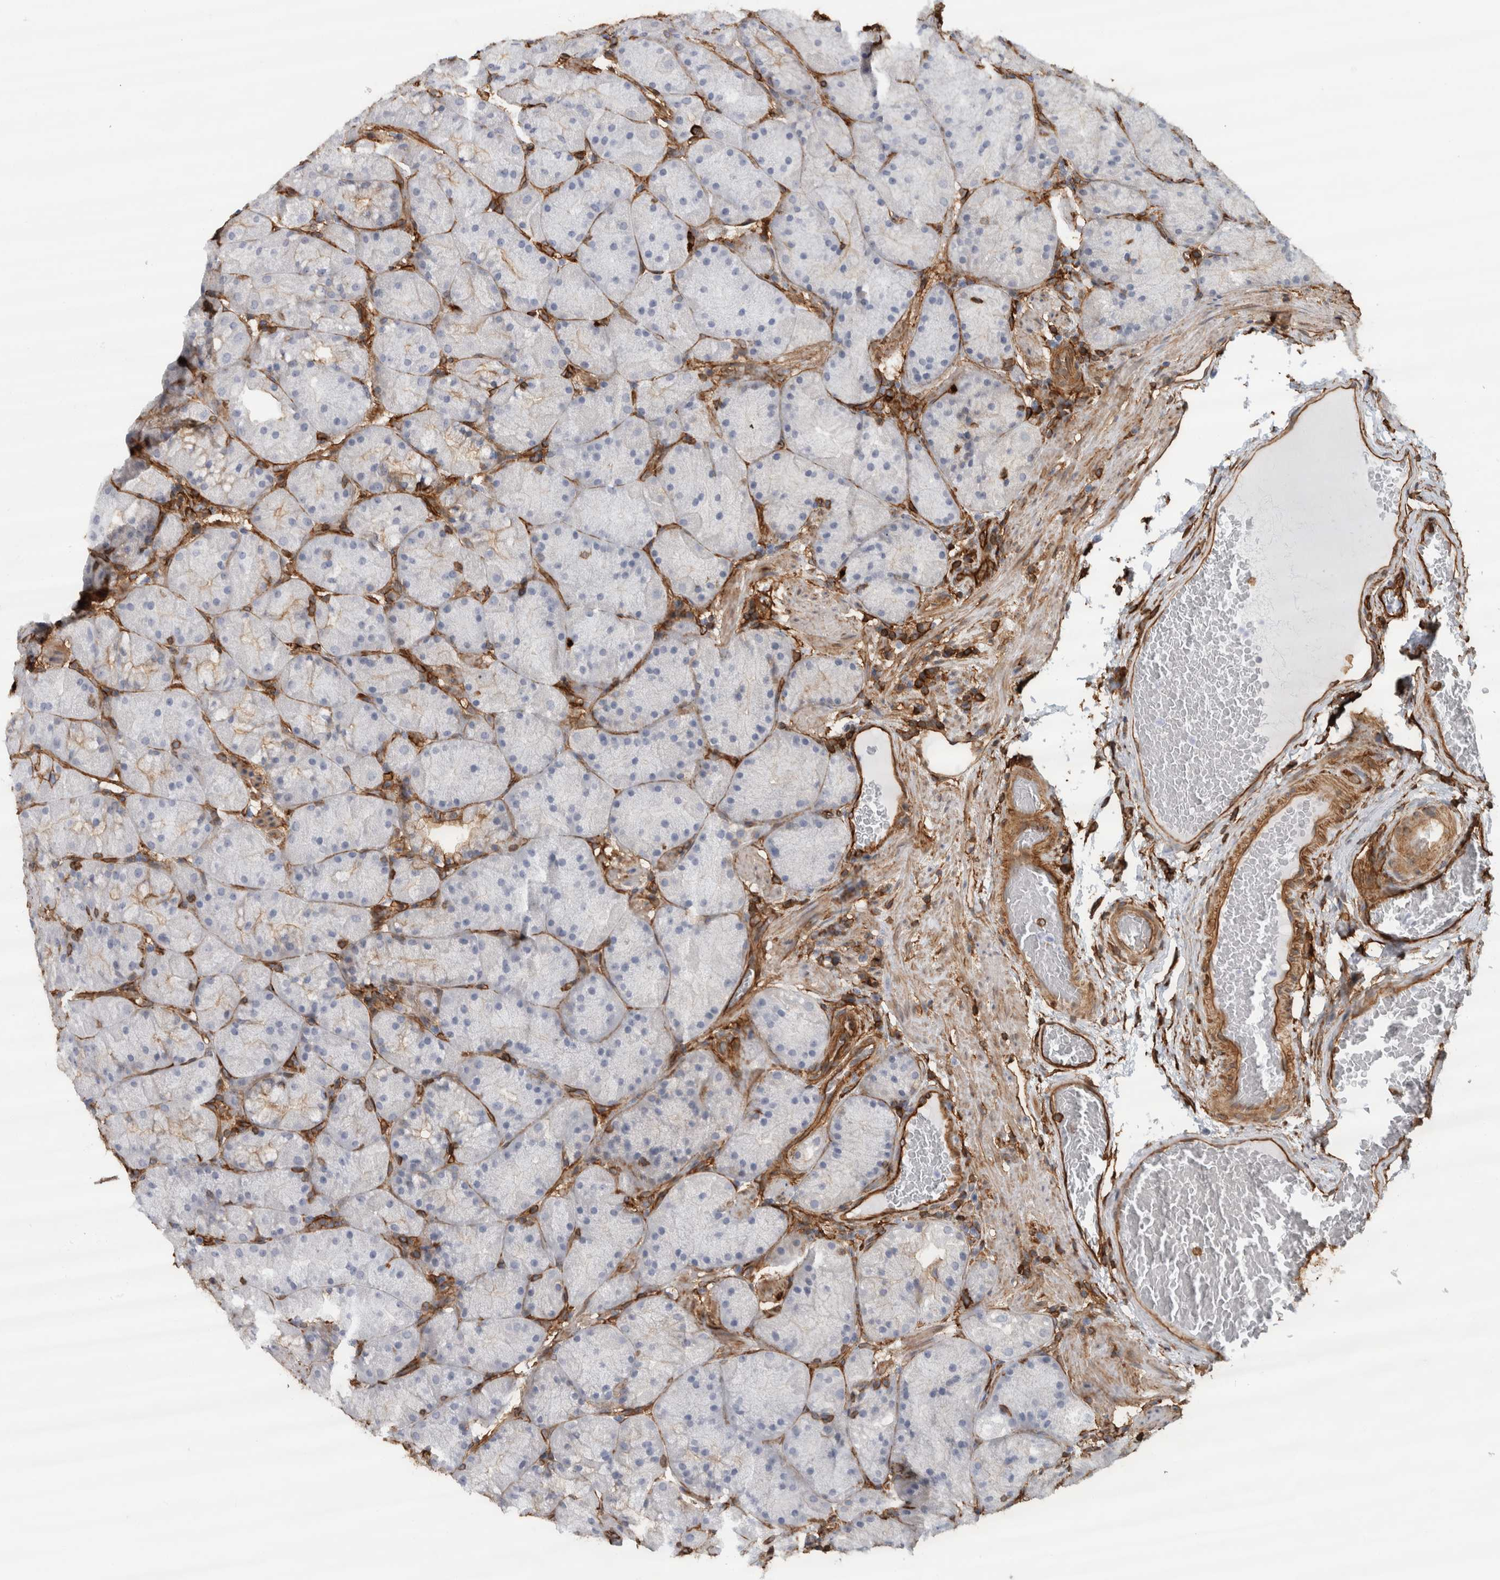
{"staining": {"intensity": "strong", "quantity": "25%-75%", "location": "cytoplasmic/membranous"}, "tissue": "stomach", "cell_type": "Glandular cells", "image_type": "normal", "snomed": [{"axis": "morphology", "description": "Normal tissue, NOS"}, {"axis": "topography", "description": "Stomach, upper"}, {"axis": "topography", "description": "Stomach"}], "caption": "Glandular cells exhibit high levels of strong cytoplasmic/membranous expression in approximately 25%-75% of cells in benign human stomach.", "gene": "AHNAK", "patient": {"sex": "male", "age": 48}}